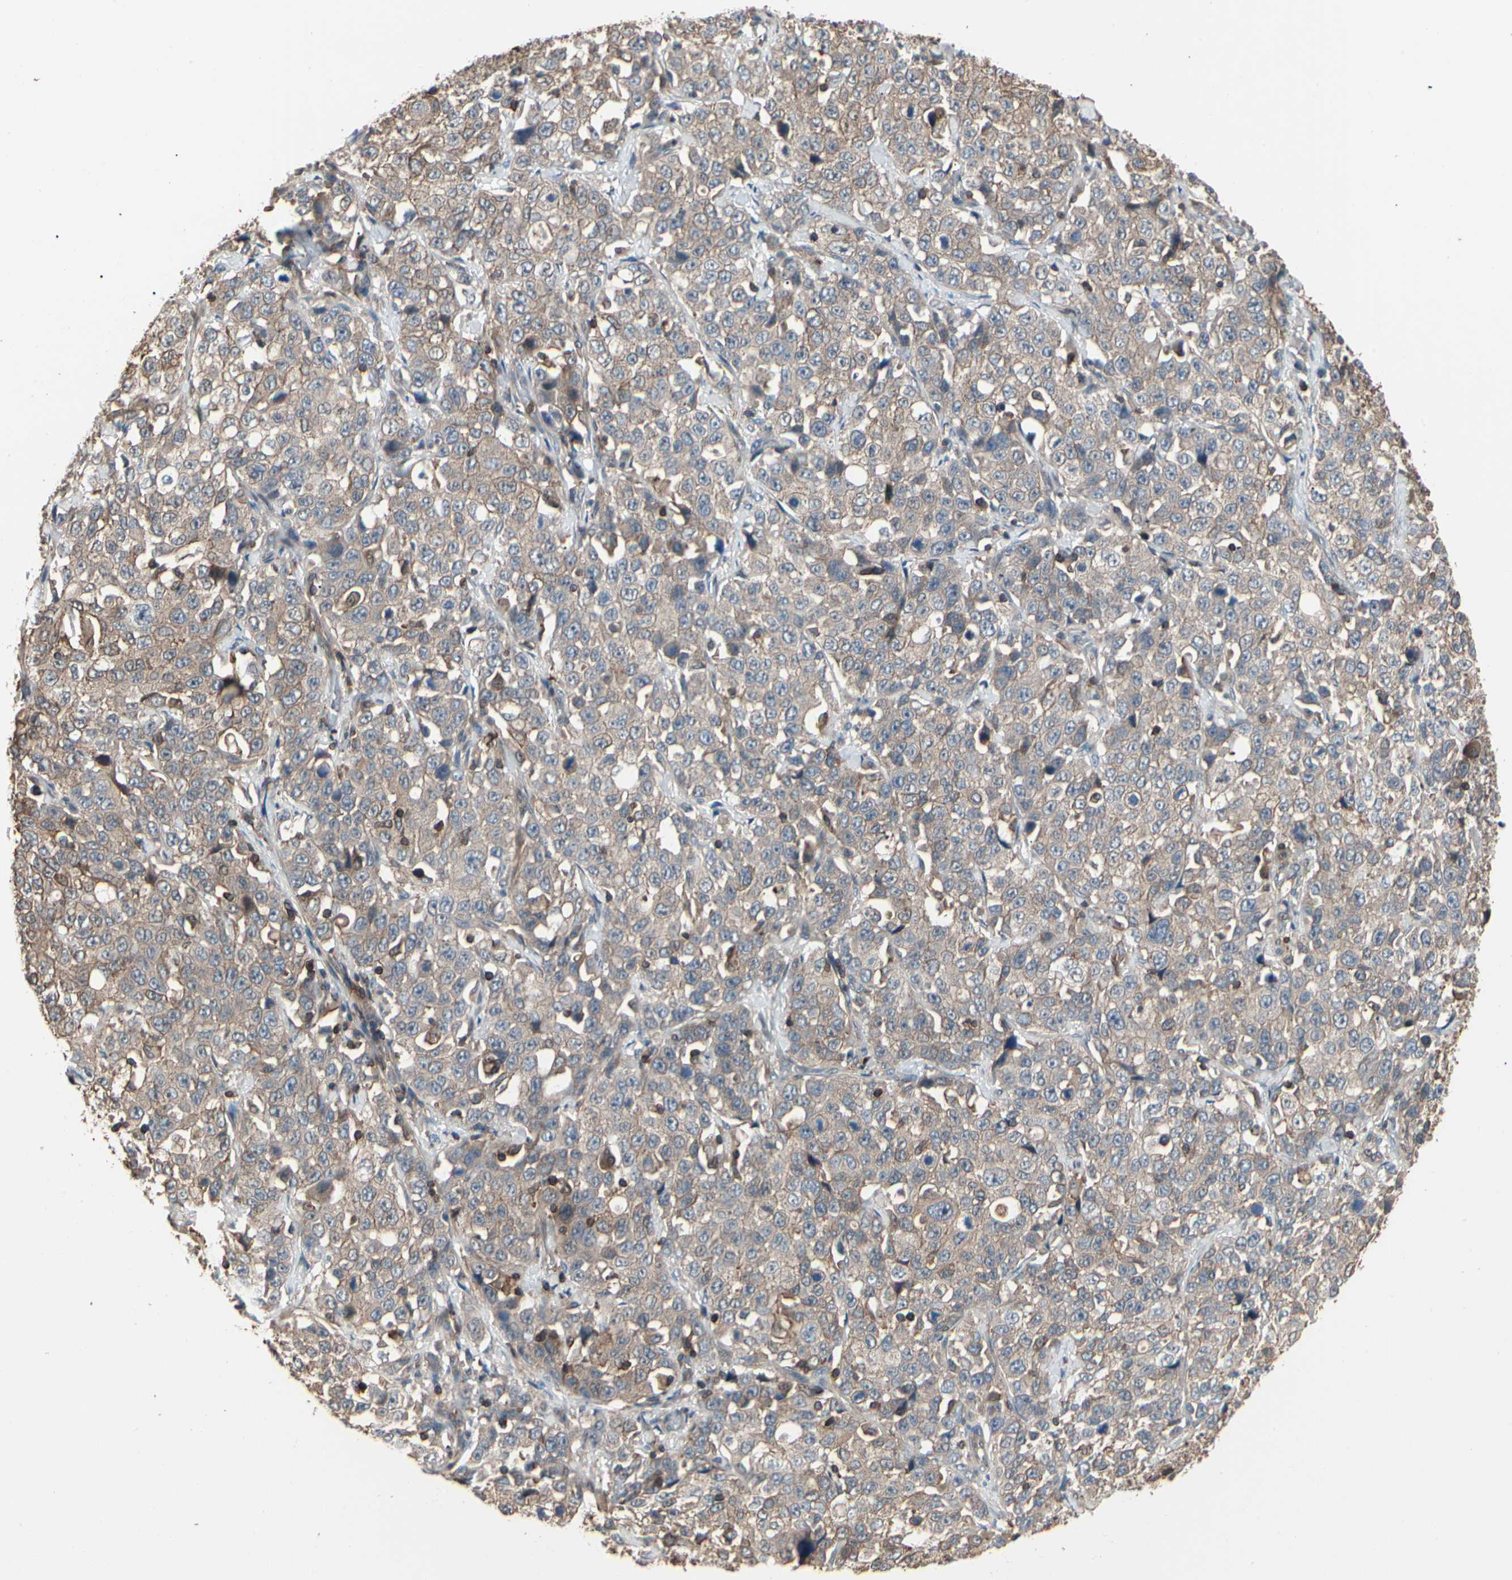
{"staining": {"intensity": "weak", "quantity": ">75%", "location": "cytoplasmic/membranous"}, "tissue": "stomach cancer", "cell_type": "Tumor cells", "image_type": "cancer", "snomed": [{"axis": "morphology", "description": "Normal tissue, NOS"}, {"axis": "morphology", "description": "Adenocarcinoma, NOS"}, {"axis": "topography", "description": "Stomach"}], "caption": "Human adenocarcinoma (stomach) stained with a brown dye exhibits weak cytoplasmic/membranous positive staining in approximately >75% of tumor cells.", "gene": "MAPK13", "patient": {"sex": "male", "age": 48}}